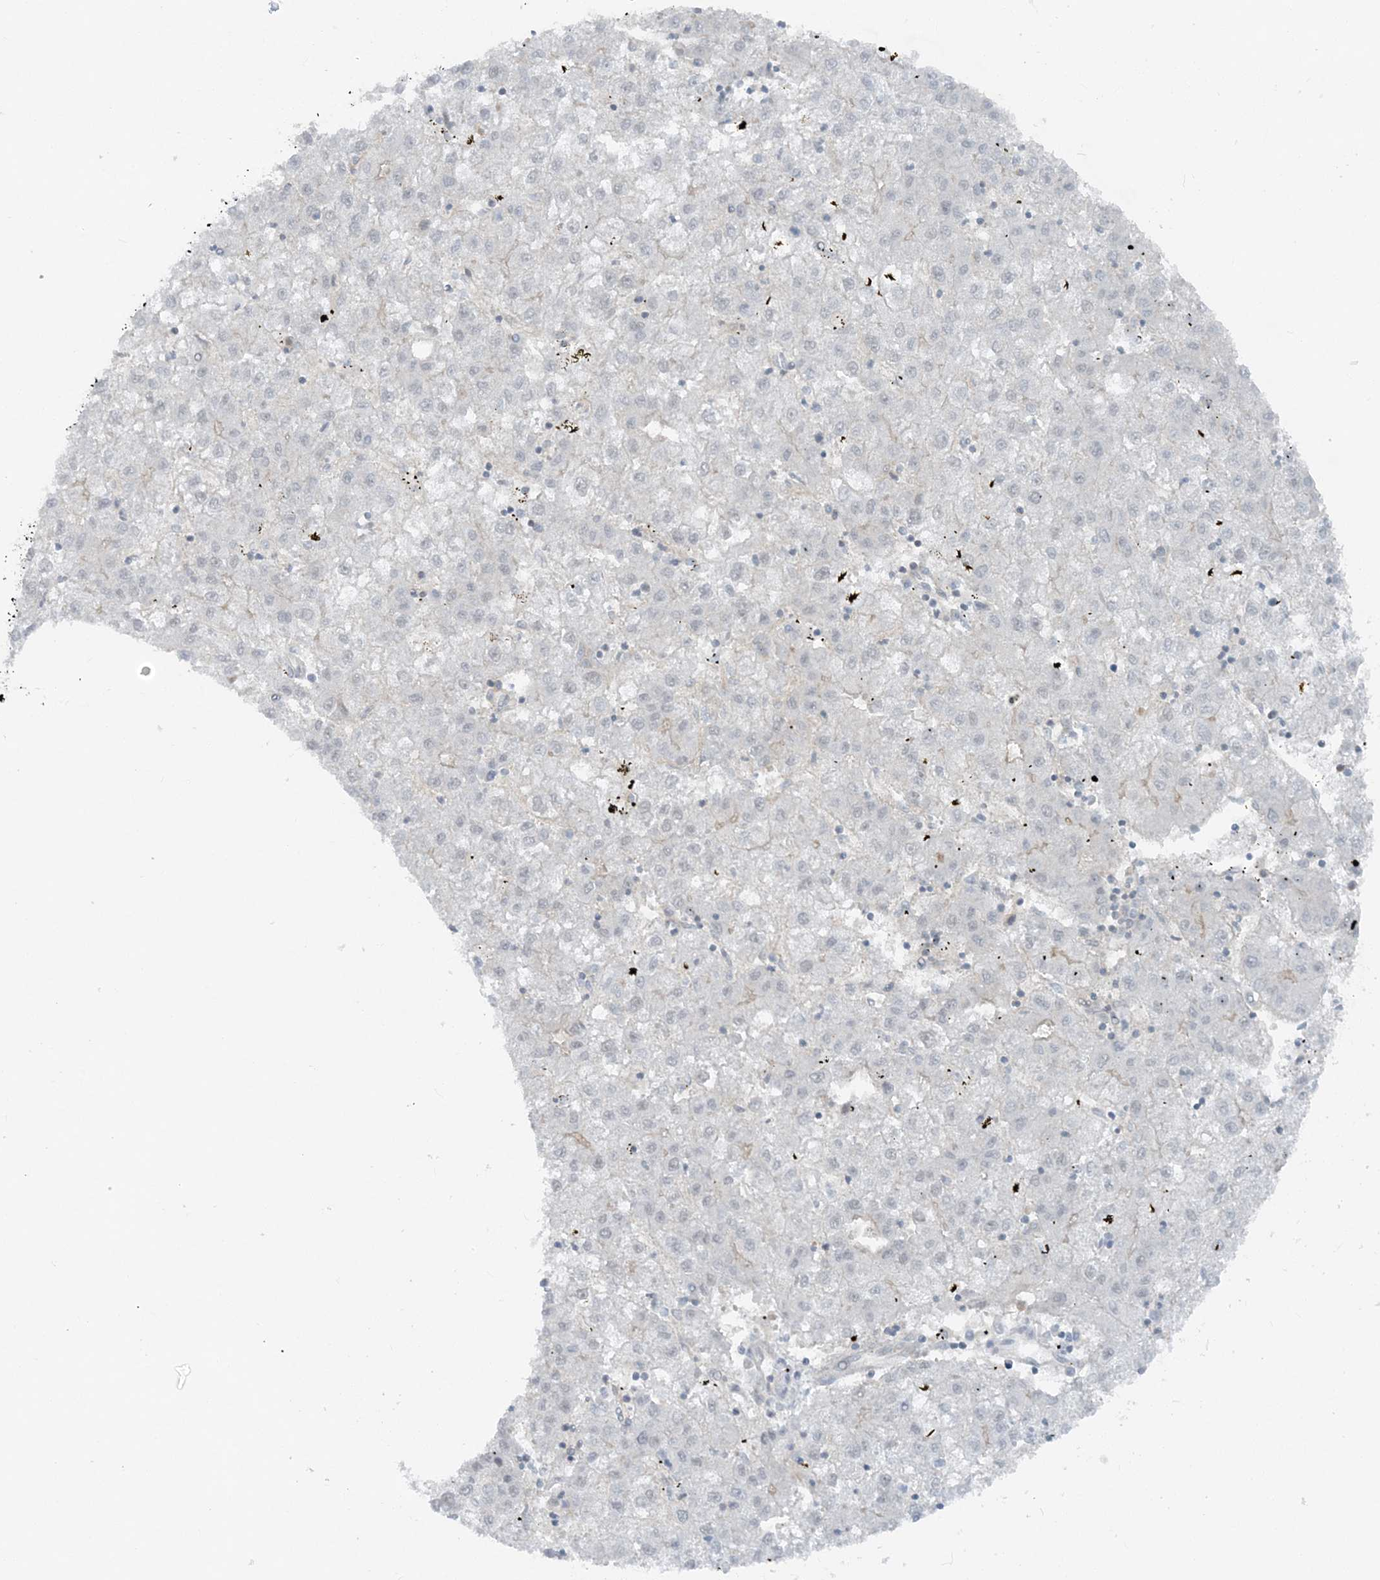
{"staining": {"intensity": "negative", "quantity": "none", "location": "none"}, "tissue": "liver cancer", "cell_type": "Tumor cells", "image_type": "cancer", "snomed": [{"axis": "morphology", "description": "Carcinoma, Hepatocellular, NOS"}, {"axis": "topography", "description": "Liver"}], "caption": "Liver hepatocellular carcinoma was stained to show a protein in brown. There is no significant expression in tumor cells.", "gene": "ATP11A", "patient": {"sex": "male", "age": 72}}